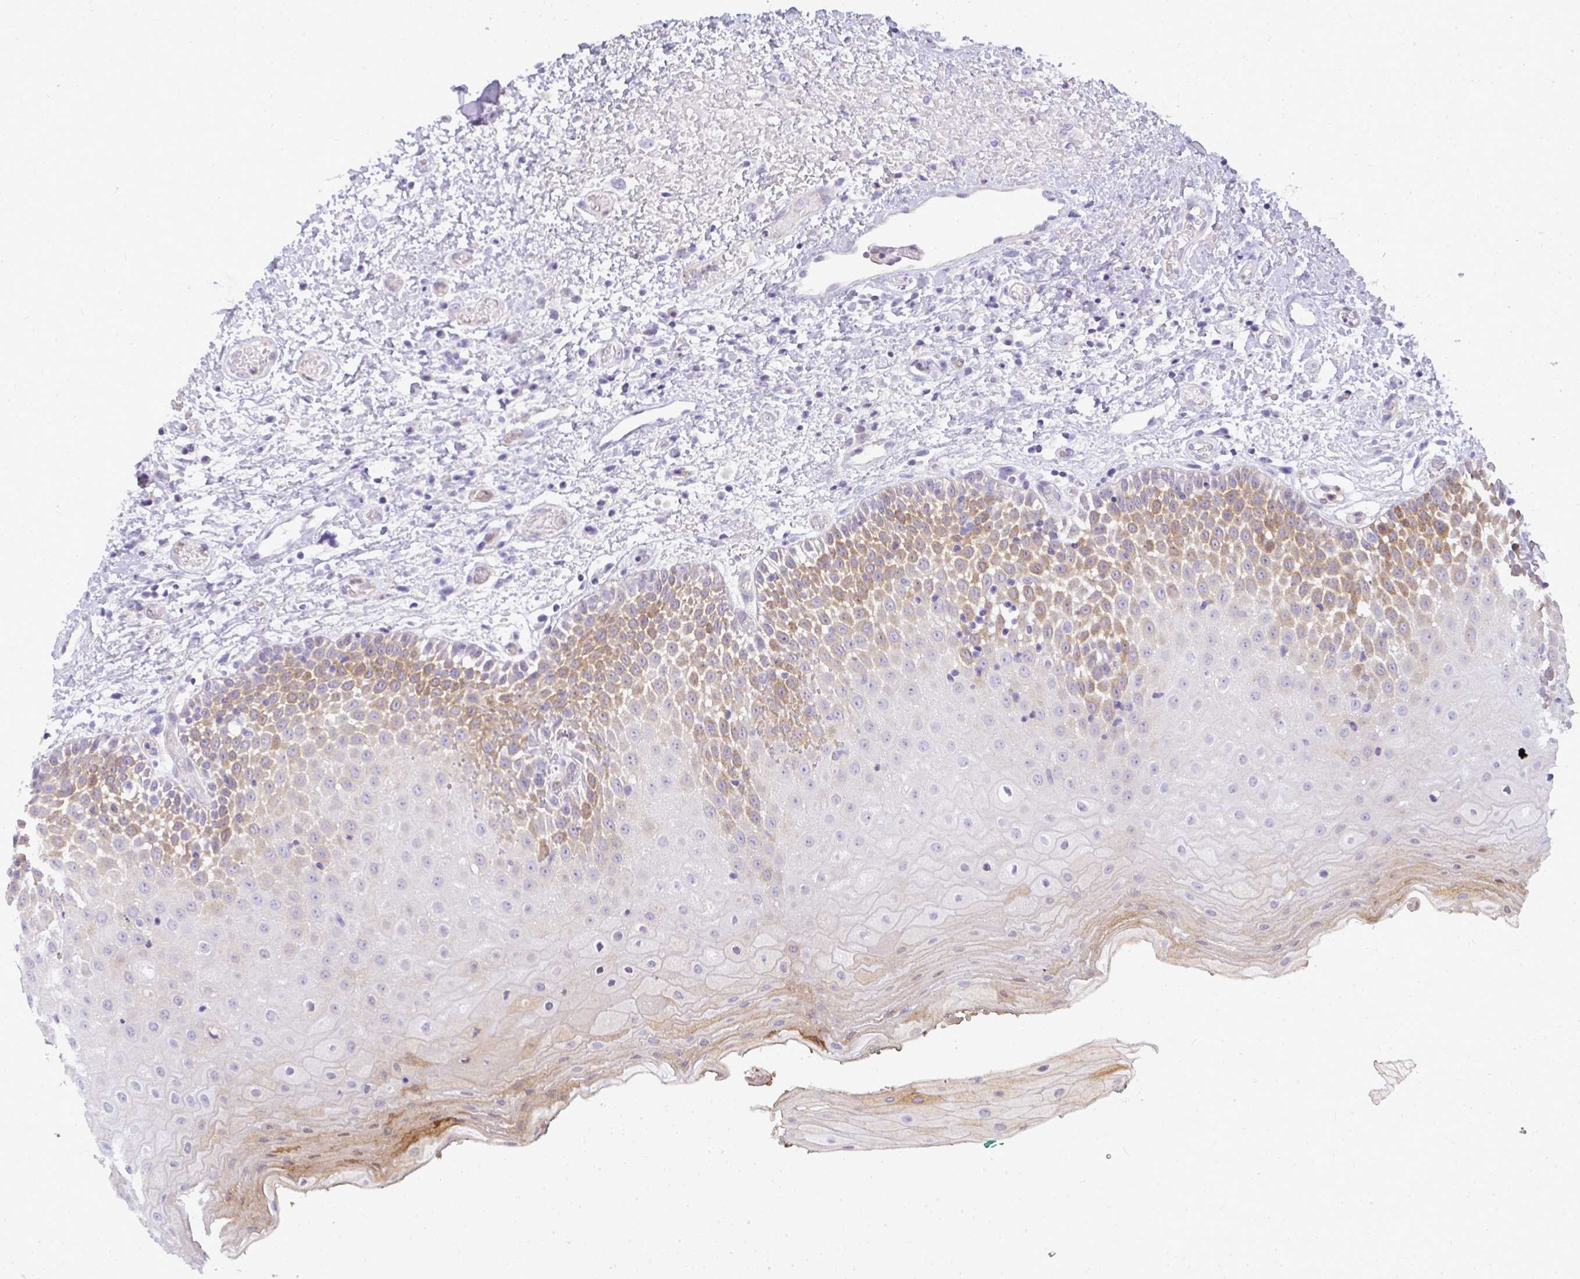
{"staining": {"intensity": "moderate", "quantity": "25%-75%", "location": "cytoplasmic/membranous"}, "tissue": "oral mucosa", "cell_type": "Squamous epithelial cells", "image_type": "normal", "snomed": [{"axis": "morphology", "description": "Normal tissue, NOS"}, {"axis": "topography", "description": "Oral tissue"}], "caption": "The immunohistochemical stain shows moderate cytoplasmic/membranous expression in squamous epithelial cells of benign oral mucosa. Using DAB (3,3'-diaminobenzidine) (brown) and hematoxylin (blue) stains, captured at high magnification using brightfield microscopy.", "gene": "LIPE", "patient": {"sex": "female", "age": 82}}